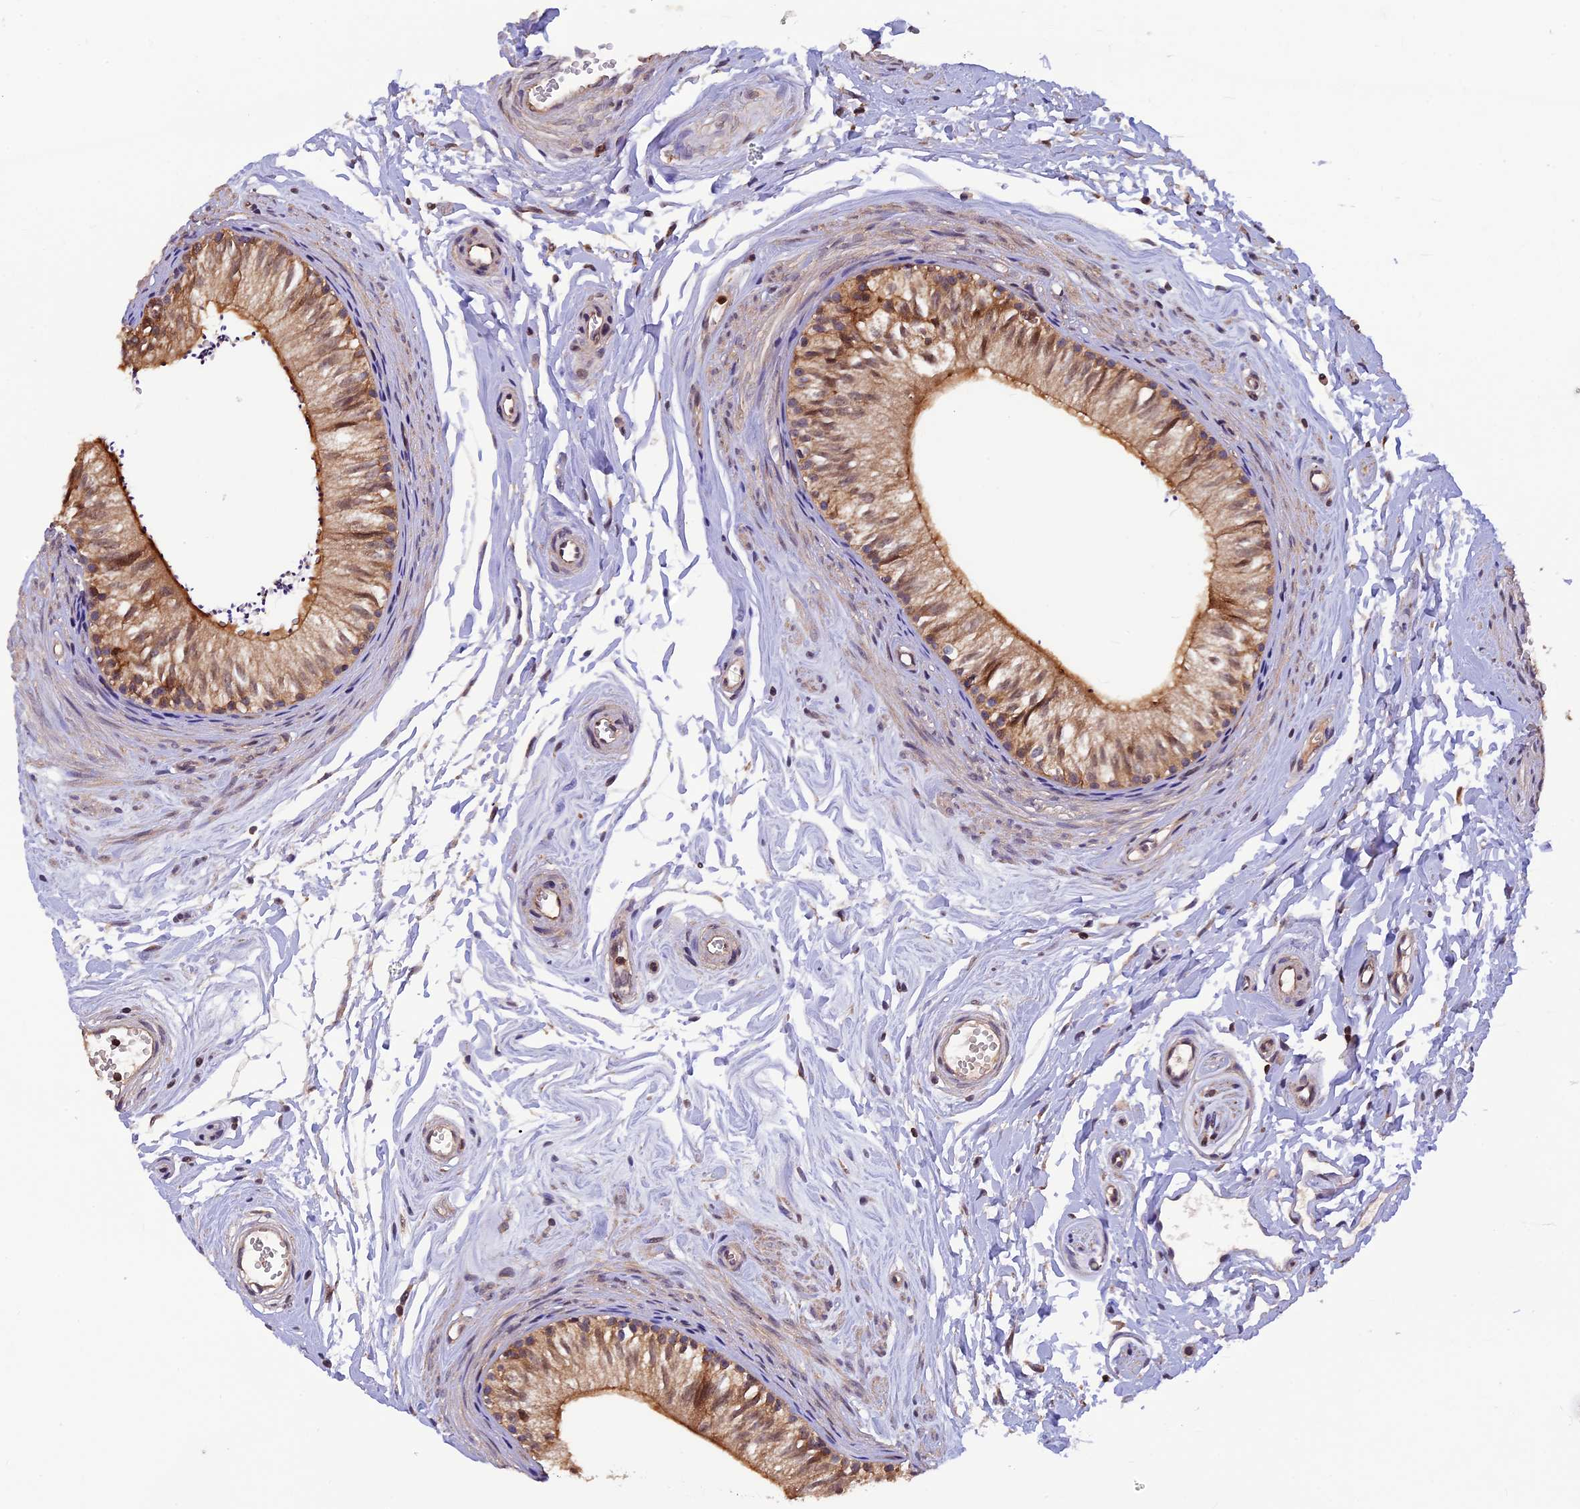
{"staining": {"intensity": "moderate", "quantity": ">75%", "location": "cytoplasmic/membranous"}, "tissue": "epididymis", "cell_type": "Glandular cells", "image_type": "normal", "snomed": [{"axis": "morphology", "description": "Normal tissue, NOS"}, {"axis": "topography", "description": "Epididymis"}], "caption": "A brown stain highlights moderate cytoplasmic/membranous staining of a protein in glandular cells of normal epididymis.", "gene": "PKD2L2", "patient": {"sex": "male", "age": 56}}